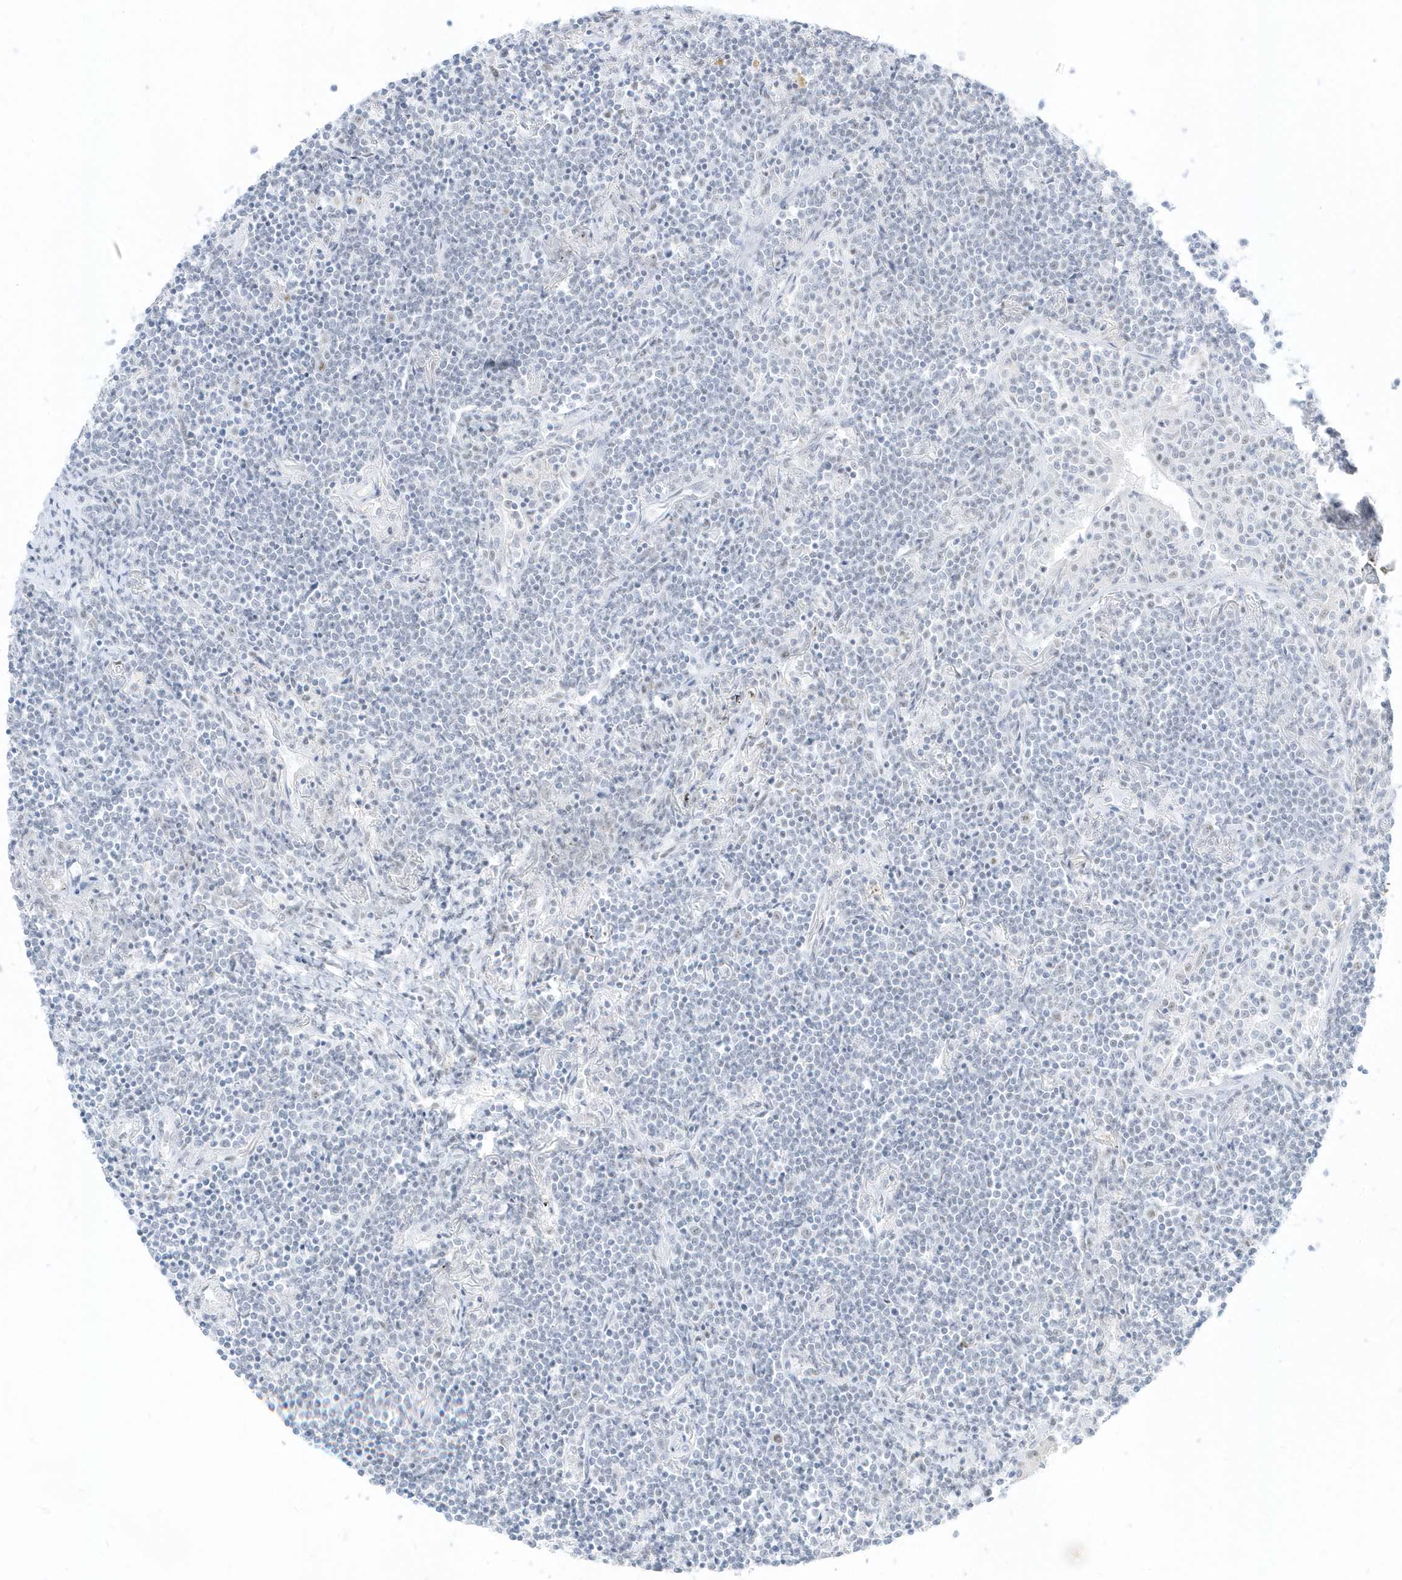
{"staining": {"intensity": "negative", "quantity": "none", "location": "none"}, "tissue": "lymphoma", "cell_type": "Tumor cells", "image_type": "cancer", "snomed": [{"axis": "morphology", "description": "Malignant lymphoma, non-Hodgkin's type, Low grade"}, {"axis": "topography", "description": "Lung"}], "caption": "Lymphoma was stained to show a protein in brown. There is no significant positivity in tumor cells. (Stains: DAB immunohistochemistry (IHC) with hematoxylin counter stain, Microscopy: brightfield microscopy at high magnification).", "gene": "PLEKHN1", "patient": {"sex": "female", "age": 71}}